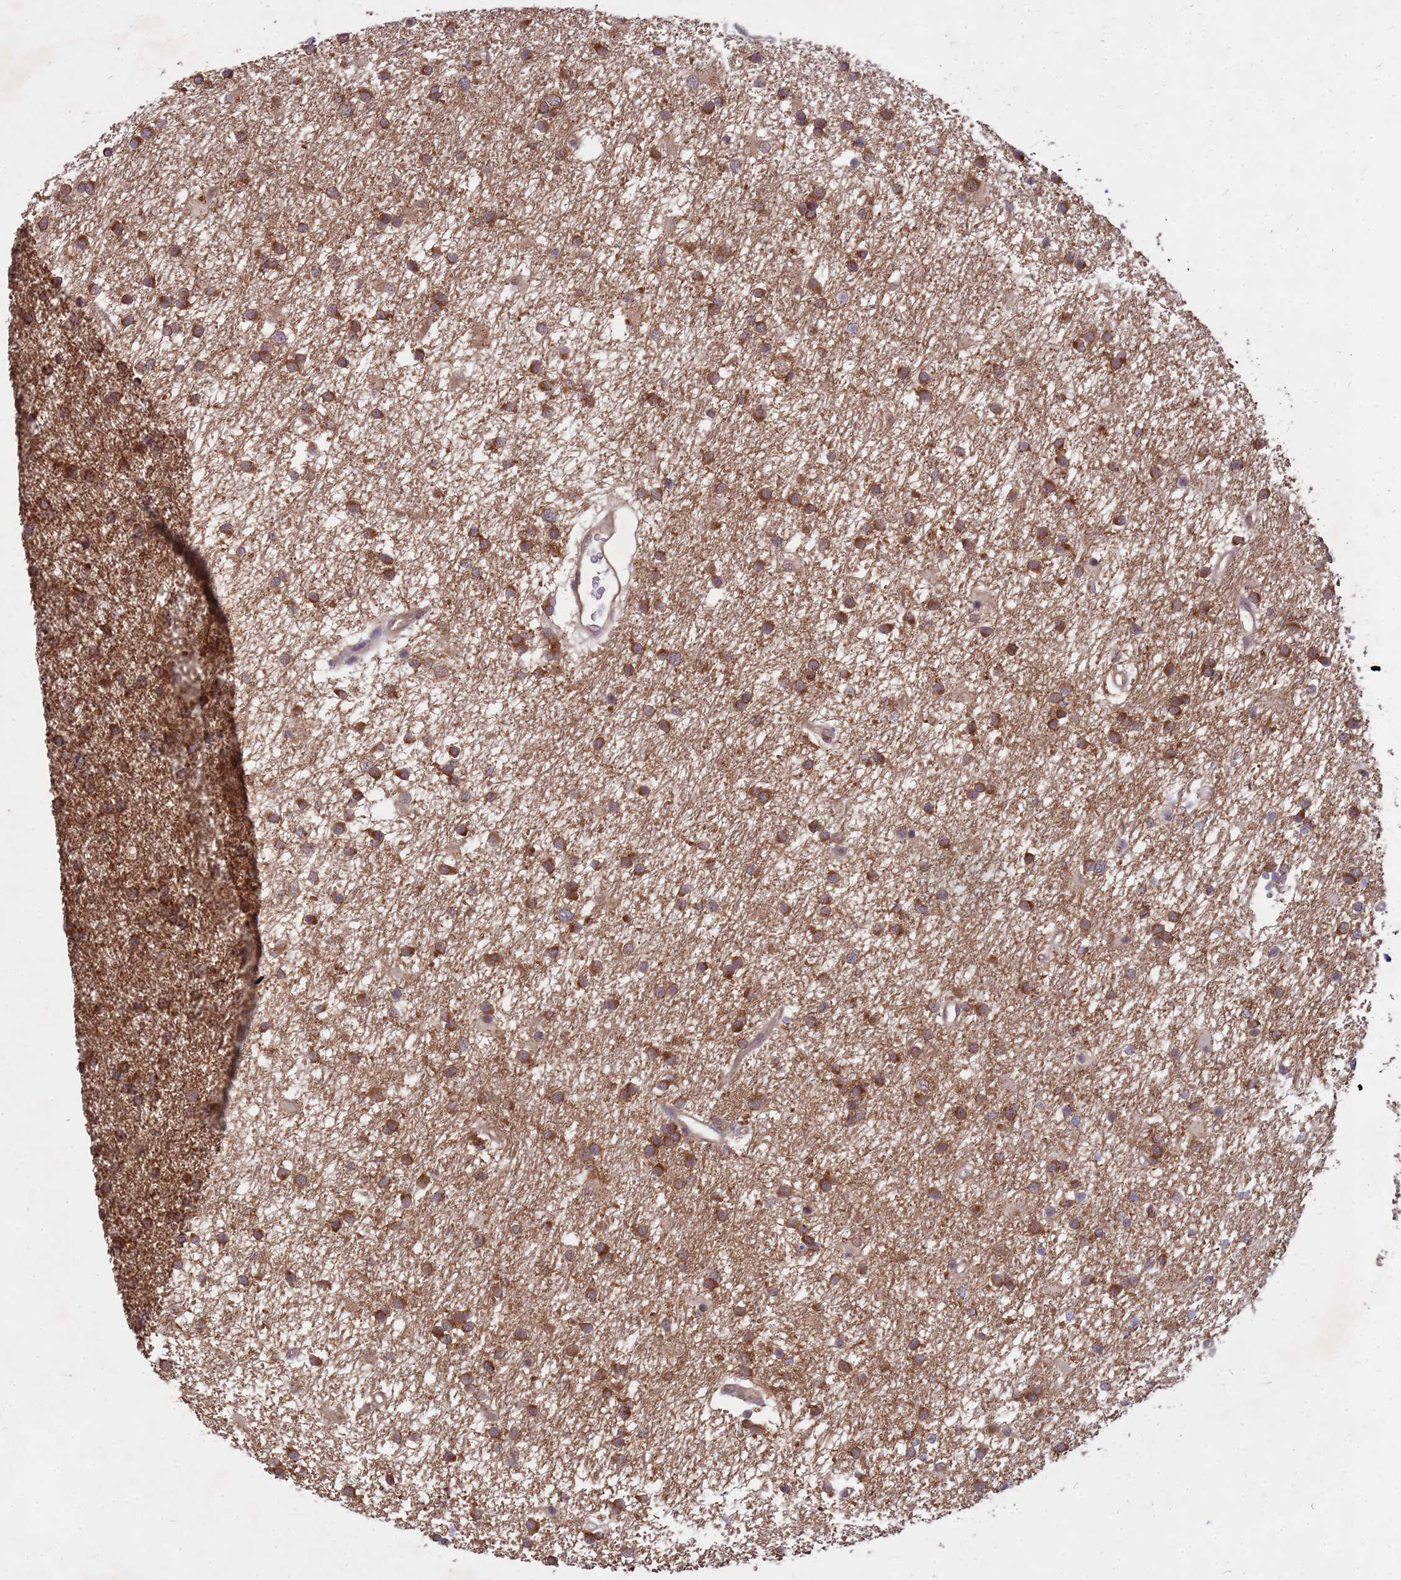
{"staining": {"intensity": "moderate", "quantity": ">75%", "location": "cytoplasmic/membranous"}, "tissue": "glioma", "cell_type": "Tumor cells", "image_type": "cancer", "snomed": [{"axis": "morphology", "description": "Glioma, malignant, High grade"}, {"axis": "topography", "description": "Brain"}], "caption": "A medium amount of moderate cytoplasmic/membranous staining is identified in approximately >75% of tumor cells in glioma tissue. (Stains: DAB (3,3'-diaminobenzidine) in brown, nuclei in blue, Microscopy: brightfield microscopy at high magnification).", "gene": "PPP2CB", "patient": {"sex": "male", "age": 77}}